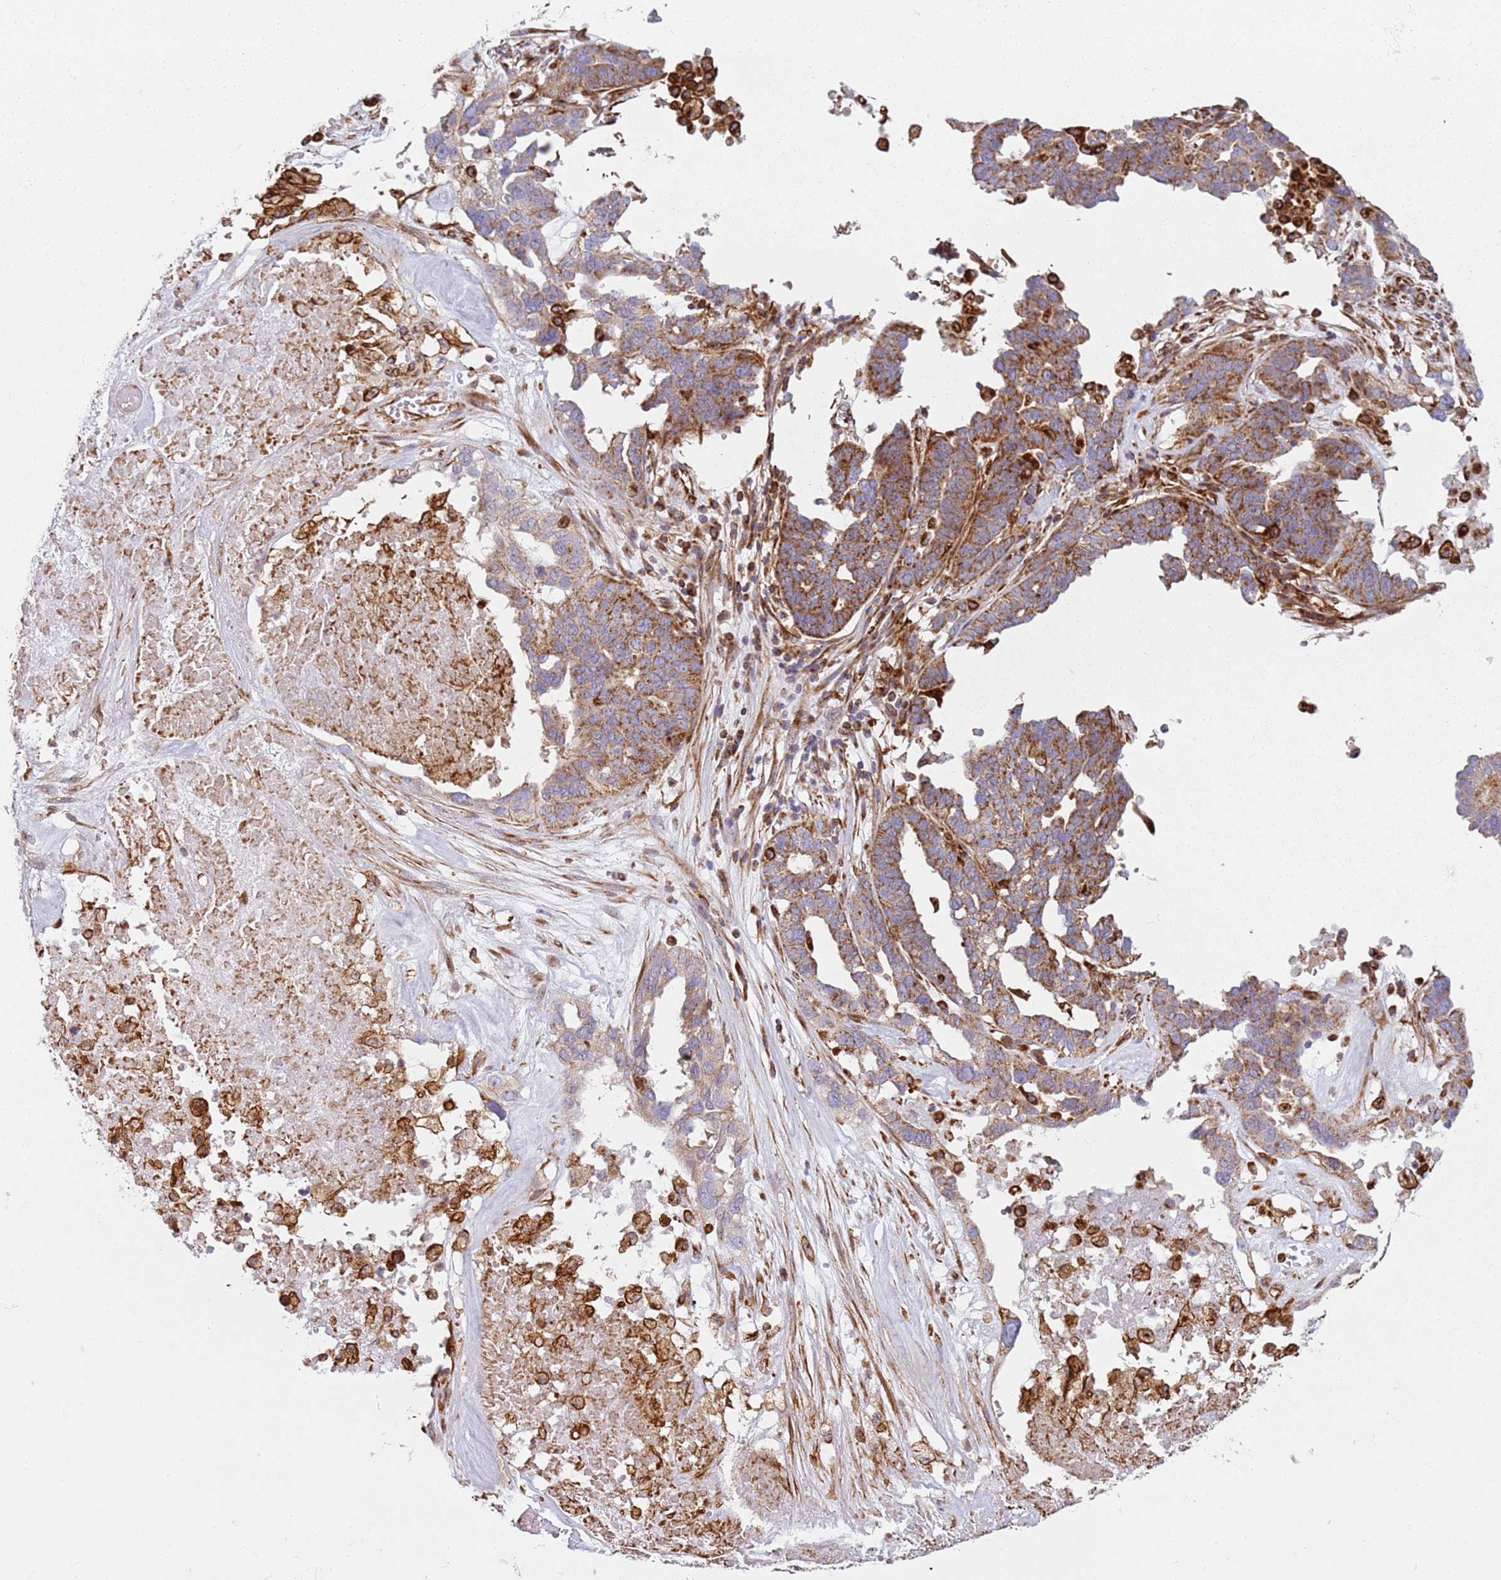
{"staining": {"intensity": "moderate", "quantity": ">75%", "location": "cytoplasmic/membranous"}, "tissue": "ovarian cancer", "cell_type": "Tumor cells", "image_type": "cancer", "snomed": [{"axis": "morphology", "description": "Cystadenocarcinoma, serous, NOS"}, {"axis": "topography", "description": "Ovary"}], "caption": "Immunohistochemical staining of human ovarian cancer demonstrates medium levels of moderate cytoplasmic/membranous protein staining in about >75% of tumor cells.", "gene": "SNAPIN", "patient": {"sex": "female", "age": 59}}